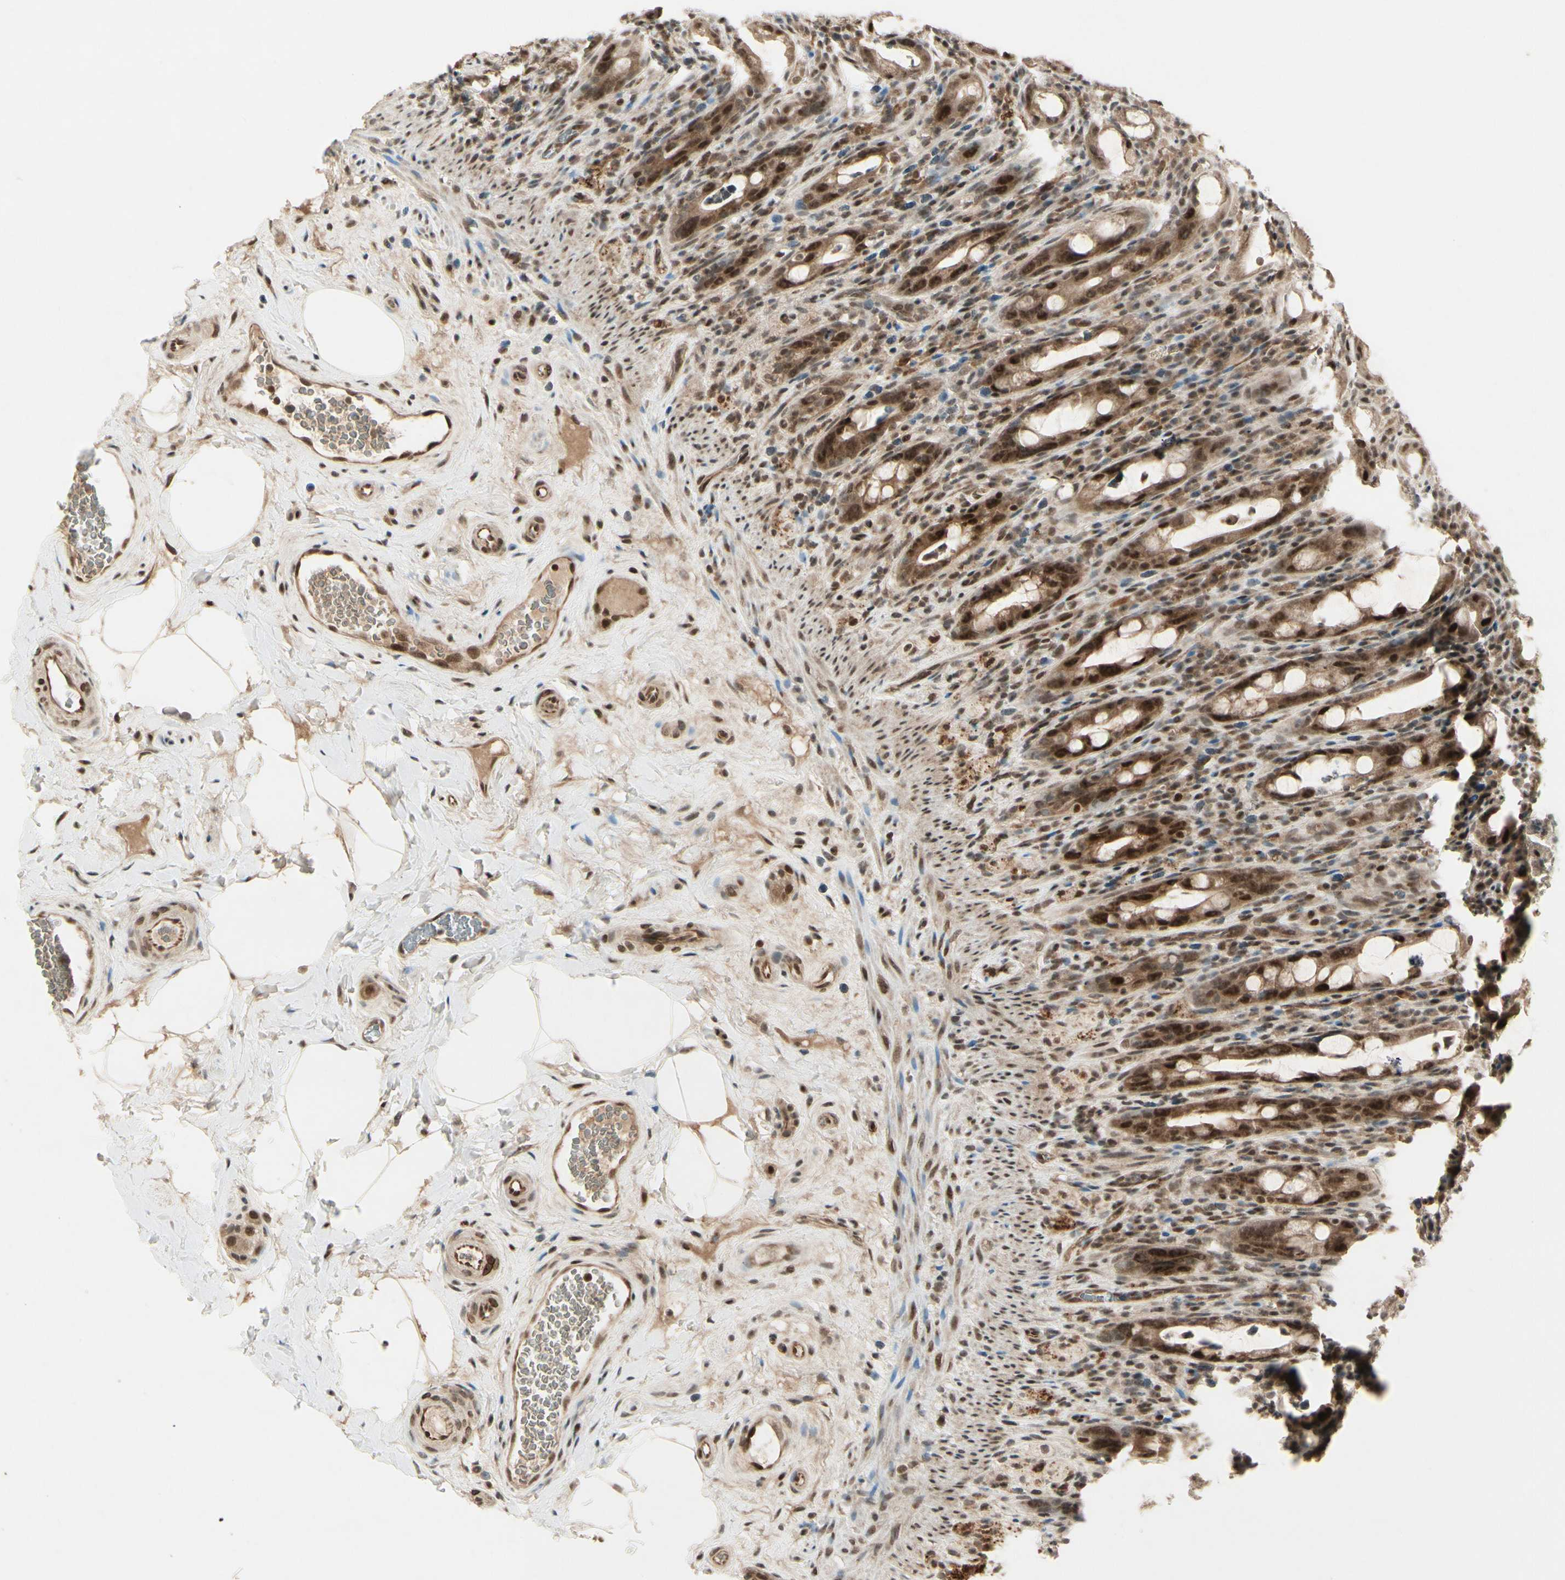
{"staining": {"intensity": "strong", "quantity": ">75%", "location": "cytoplasmic/membranous,nuclear"}, "tissue": "rectum", "cell_type": "Glandular cells", "image_type": "normal", "snomed": [{"axis": "morphology", "description": "Normal tissue, NOS"}, {"axis": "topography", "description": "Rectum"}], "caption": "Rectum stained with immunohistochemistry reveals strong cytoplasmic/membranous,nuclear staining in approximately >75% of glandular cells. (brown staining indicates protein expression, while blue staining denotes nuclei).", "gene": "CDK11A", "patient": {"sex": "male", "age": 44}}